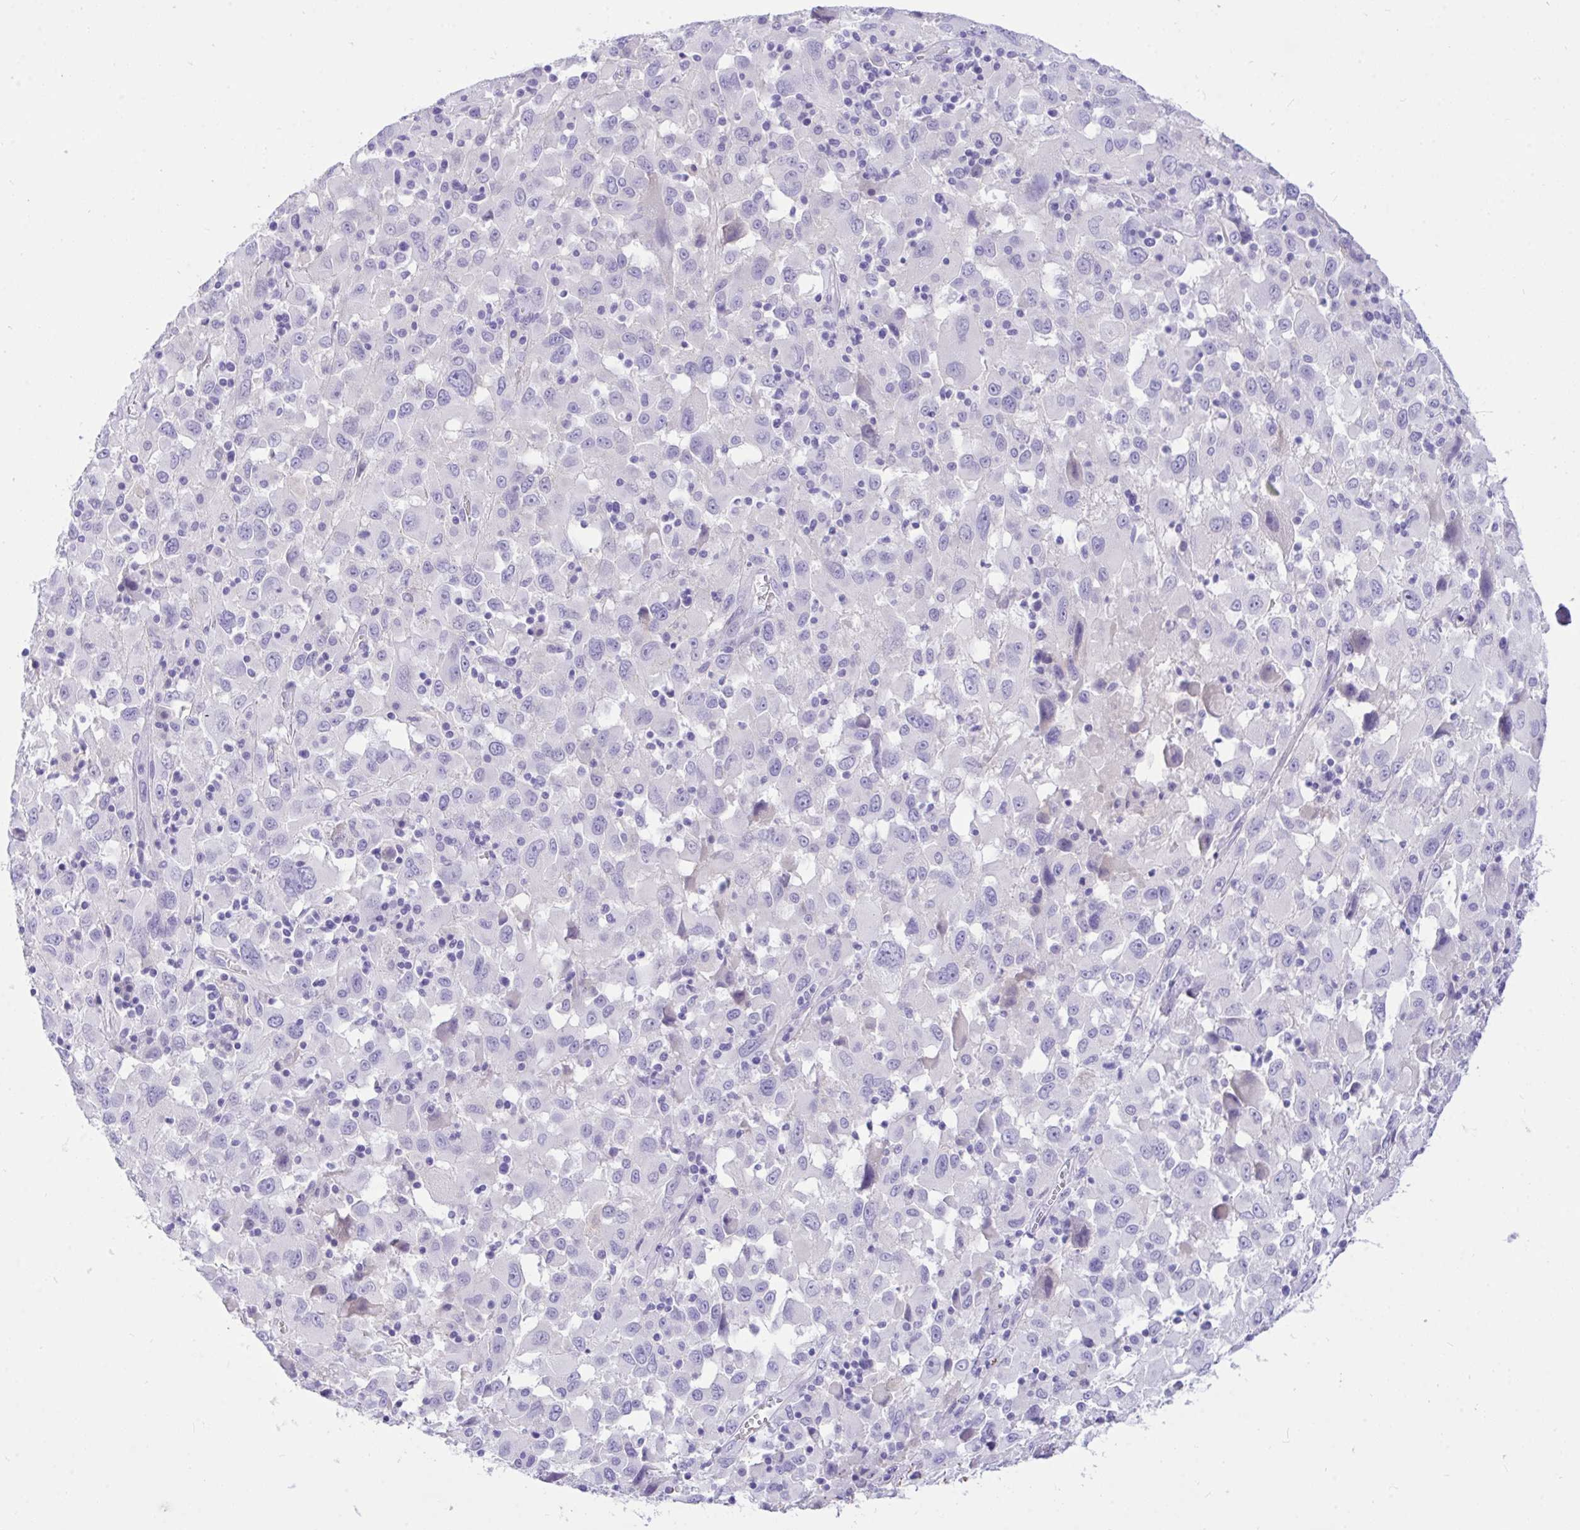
{"staining": {"intensity": "negative", "quantity": "none", "location": "none"}, "tissue": "melanoma", "cell_type": "Tumor cells", "image_type": "cancer", "snomed": [{"axis": "morphology", "description": "Malignant melanoma, Metastatic site"}, {"axis": "topography", "description": "Soft tissue"}], "caption": "Melanoma stained for a protein using immunohistochemistry demonstrates no staining tumor cells.", "gene": "TLN2", "patient": {"sex": "male", "age": 50}}